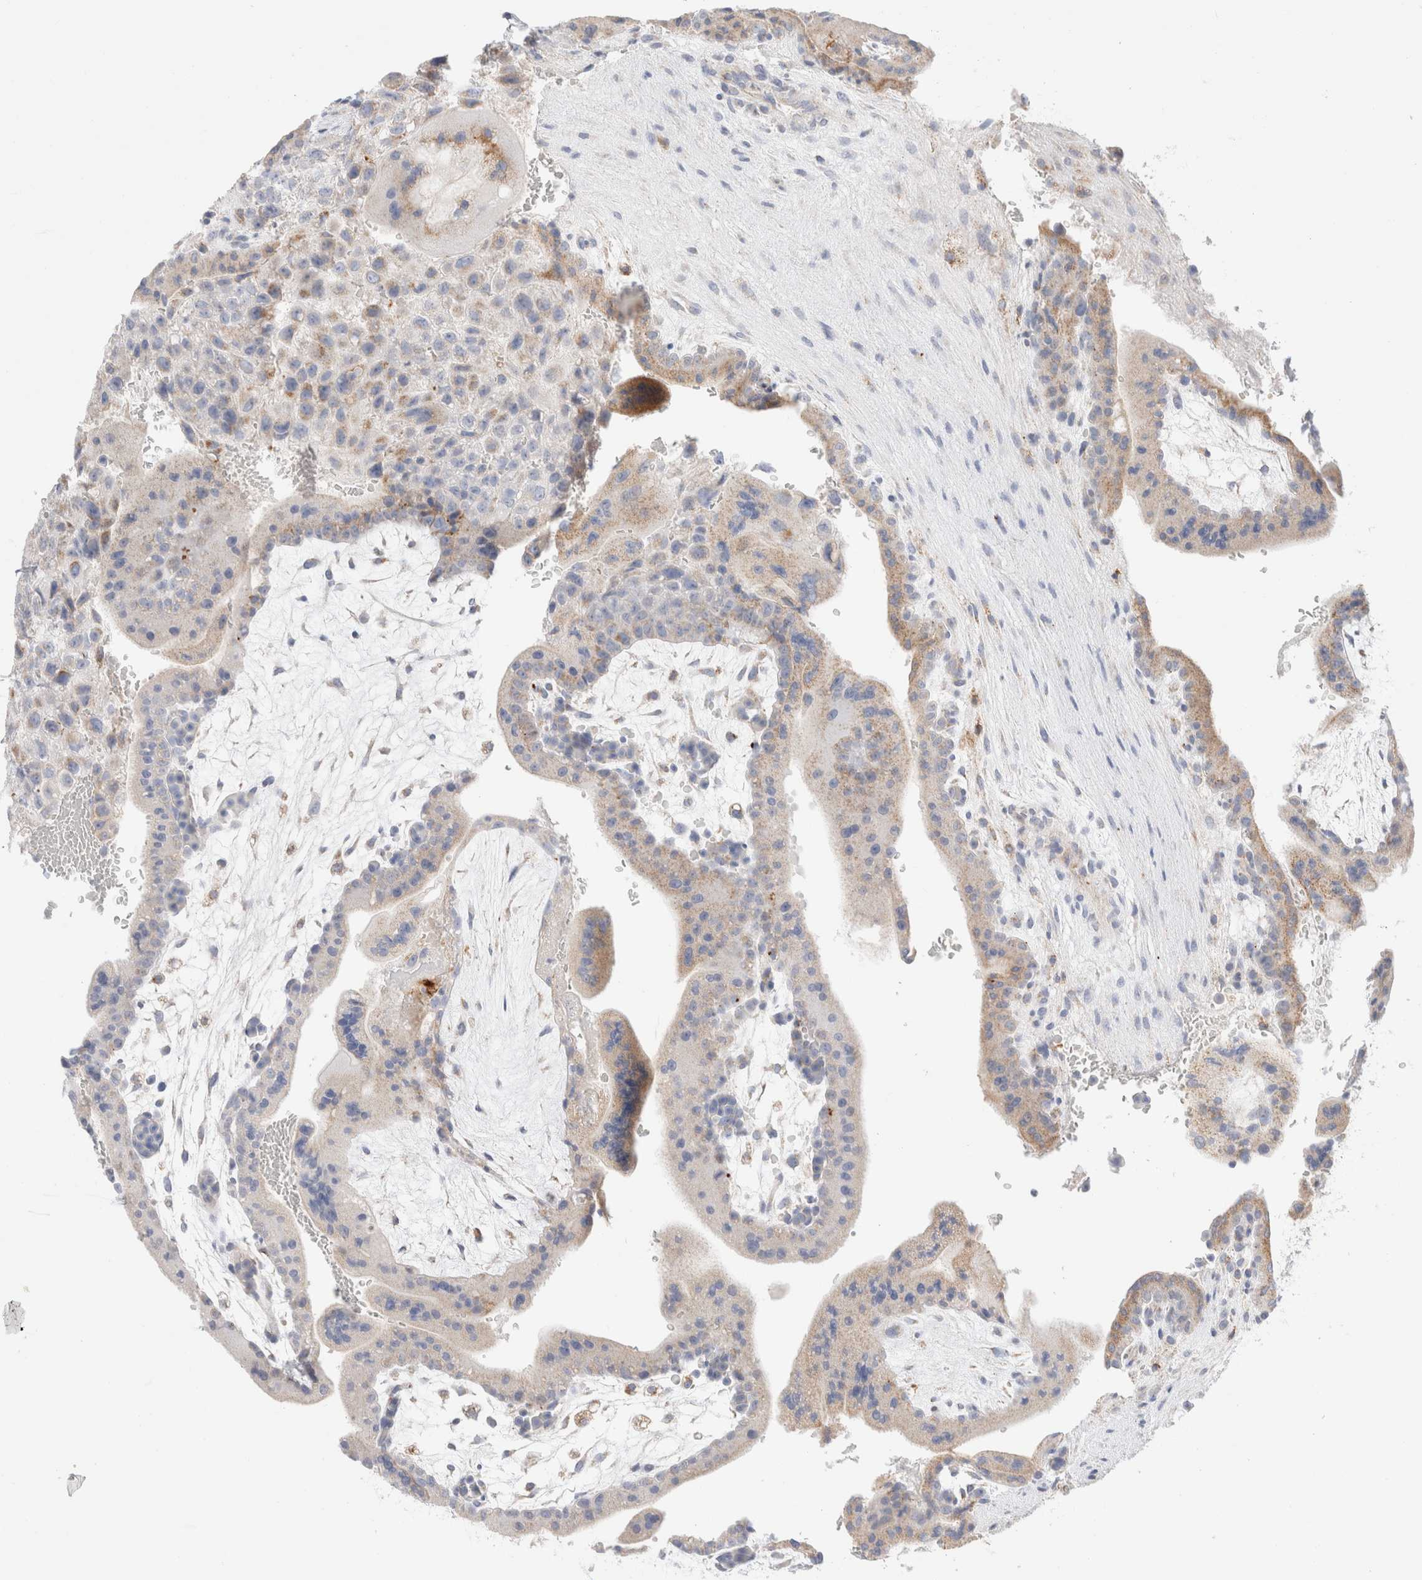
{"staining": {"intensity": "moderate", "quantity": "<25%", "location": "cytoplasmic/membranous"}, "tissue": "placenta", "cell_type": "Decidual cells", "image_type": "normal", "snomed": [{"axis": "morphology", "description": "Normal tissue, NOS"}, {"axis": "topography", "description": "Placenta"}], "caption": "Human placenta stained for a protein (brown) exhibits moderate cytoplasmic/membranous positive staining in approximately <25% of decidual cells.", "gene": "ATP6V1C1", "patient": {"sex": "female", "age": 35}}